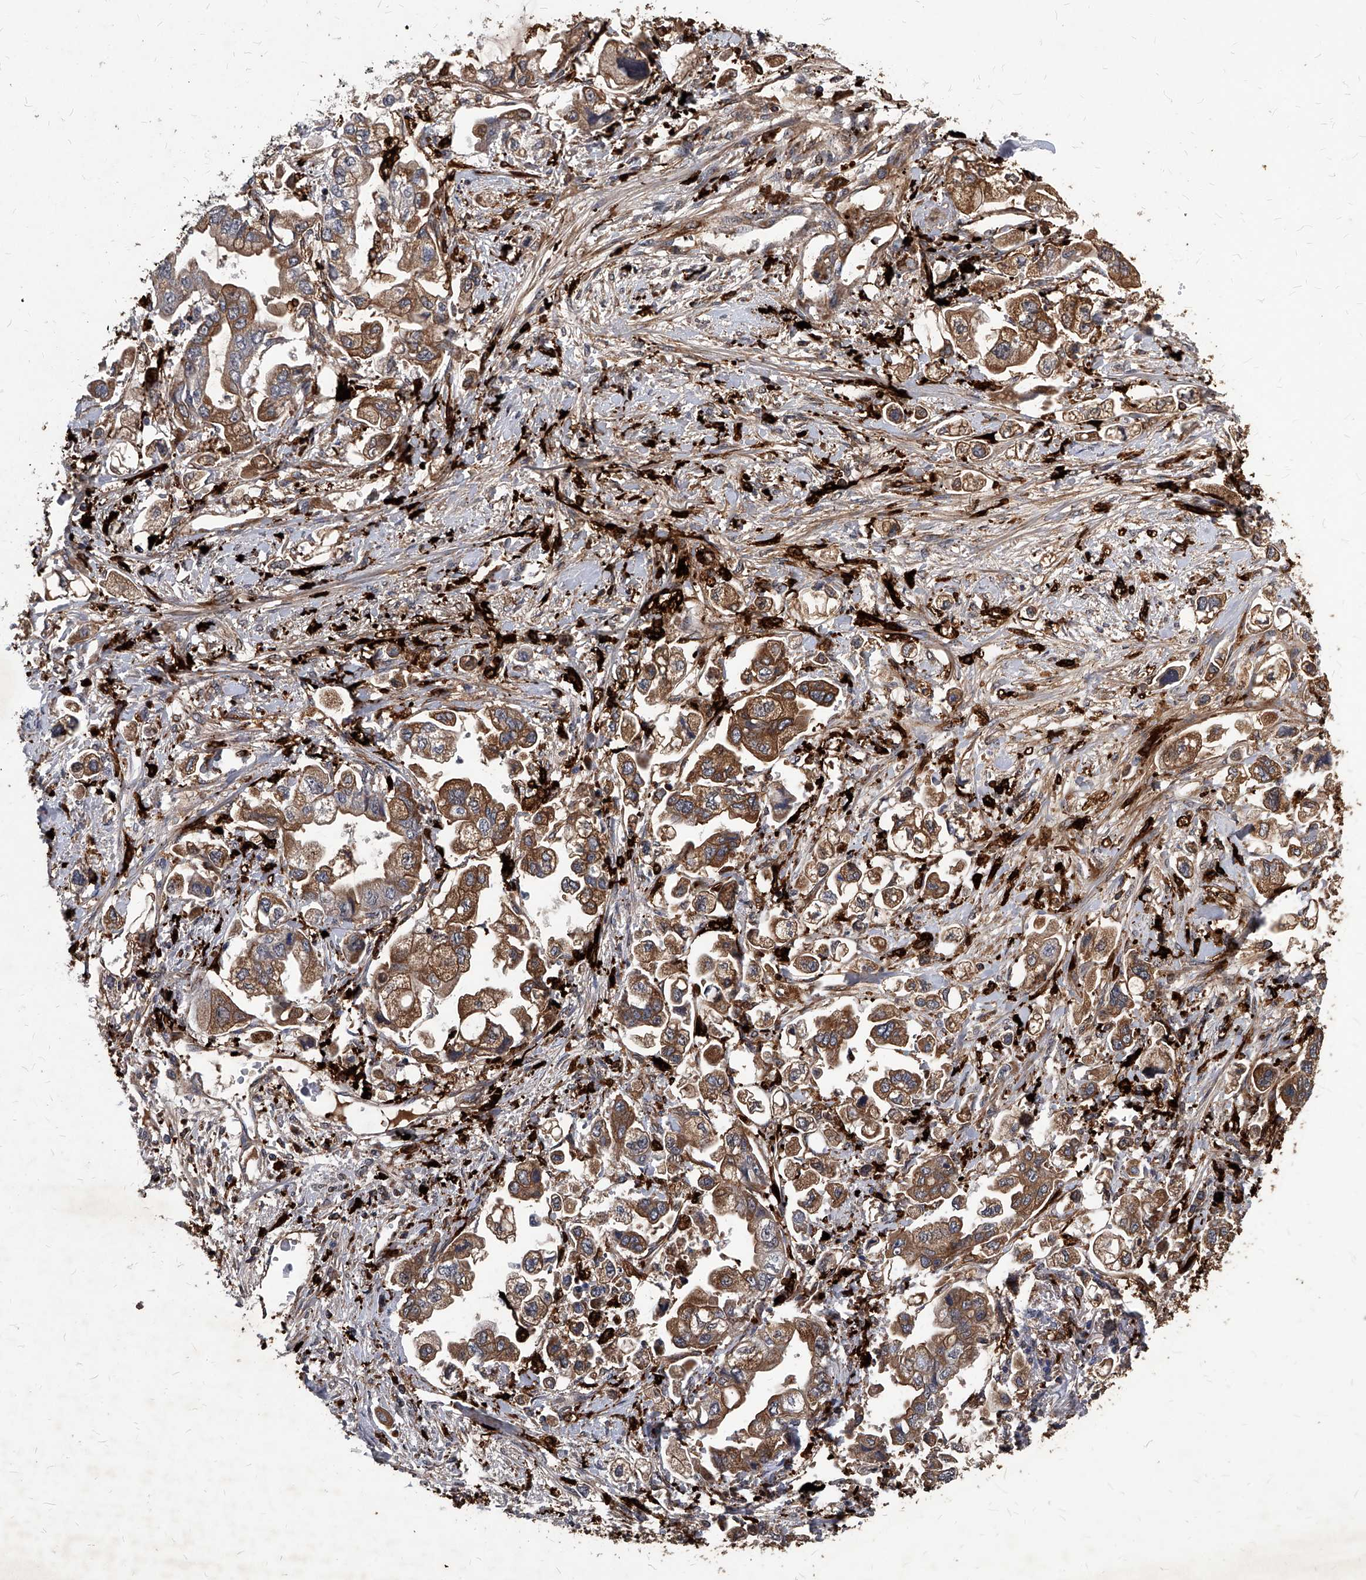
{"staining": {"intensity": "moderate", "quantity": ">75%", "location": "cytoplasmic/membranous"}, "tissue": "stomach cancer", "cell_type": "Tumor cells", "image_type": "cancer", "snomed": [{"axis": "morphology", "description": "Adenocarcinoma, NOS"}, {"axis": "topography", "description": "Stomach"}], "caption": "About >75% of tumor cells in stomach cancer reveal moderate cytoplasmic/membranous protein expression as visualized by brown immunohistochemical staining.", "gene": "SOBP", "patient": {"sex": "male", "age": 62}}